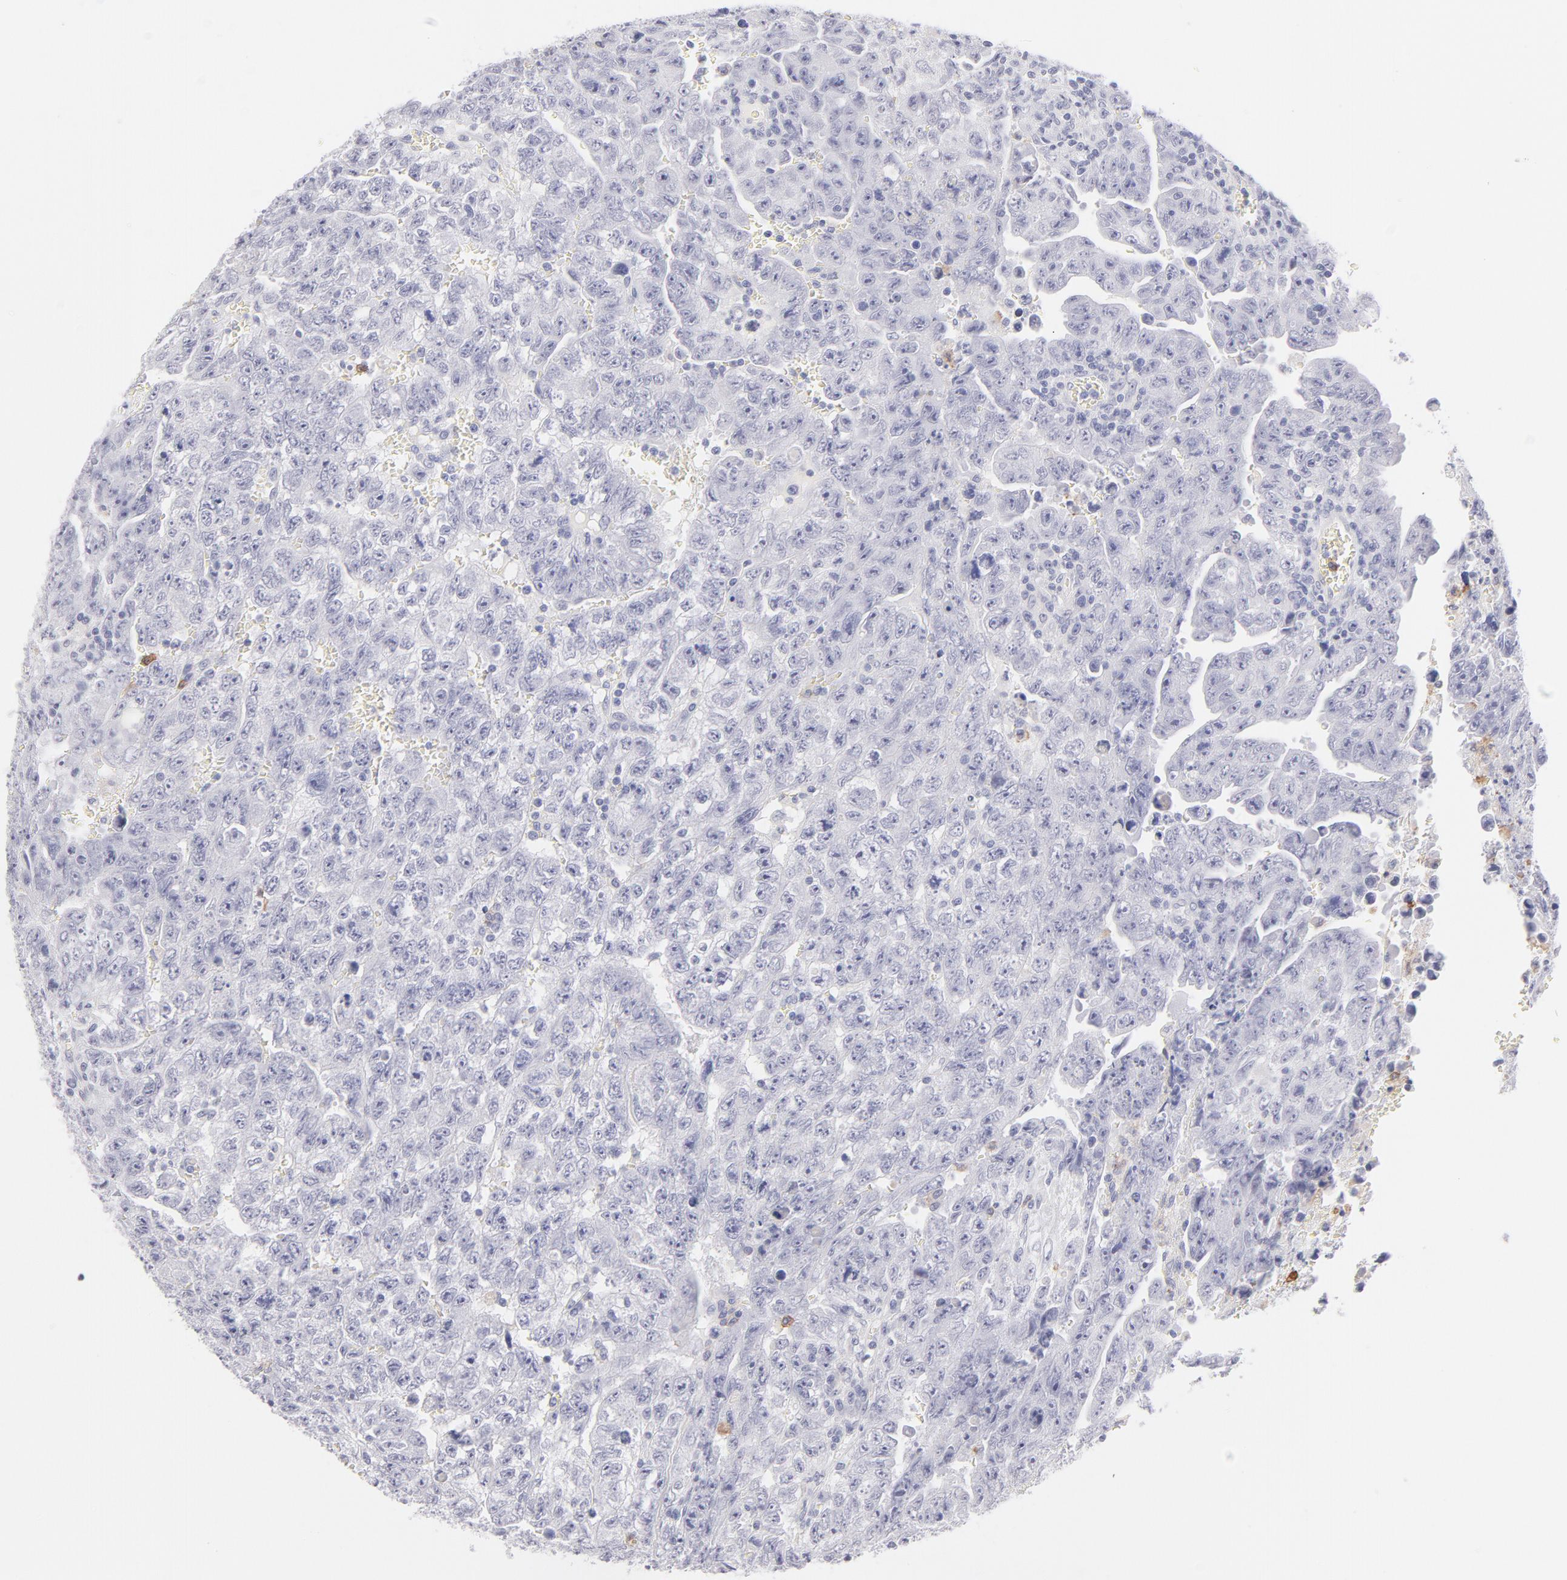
{"staining": {"intensity": "negative", "quantity": "none", "location": "none"}, "tissue": "testis cancer", "cell_type": "Tumor cells", "image_type": "cancer", "snomed": [{"axis": "morphology", "description": "Carcinoma, Embryonal, NOS"}, {"axis": "topography", "description": "Testis"}], "caption": "Tumor cells are negative for protein expression in human testis cancer.", "gene": "LTB4R", "patient": {"sex": "male", "age": 28}}